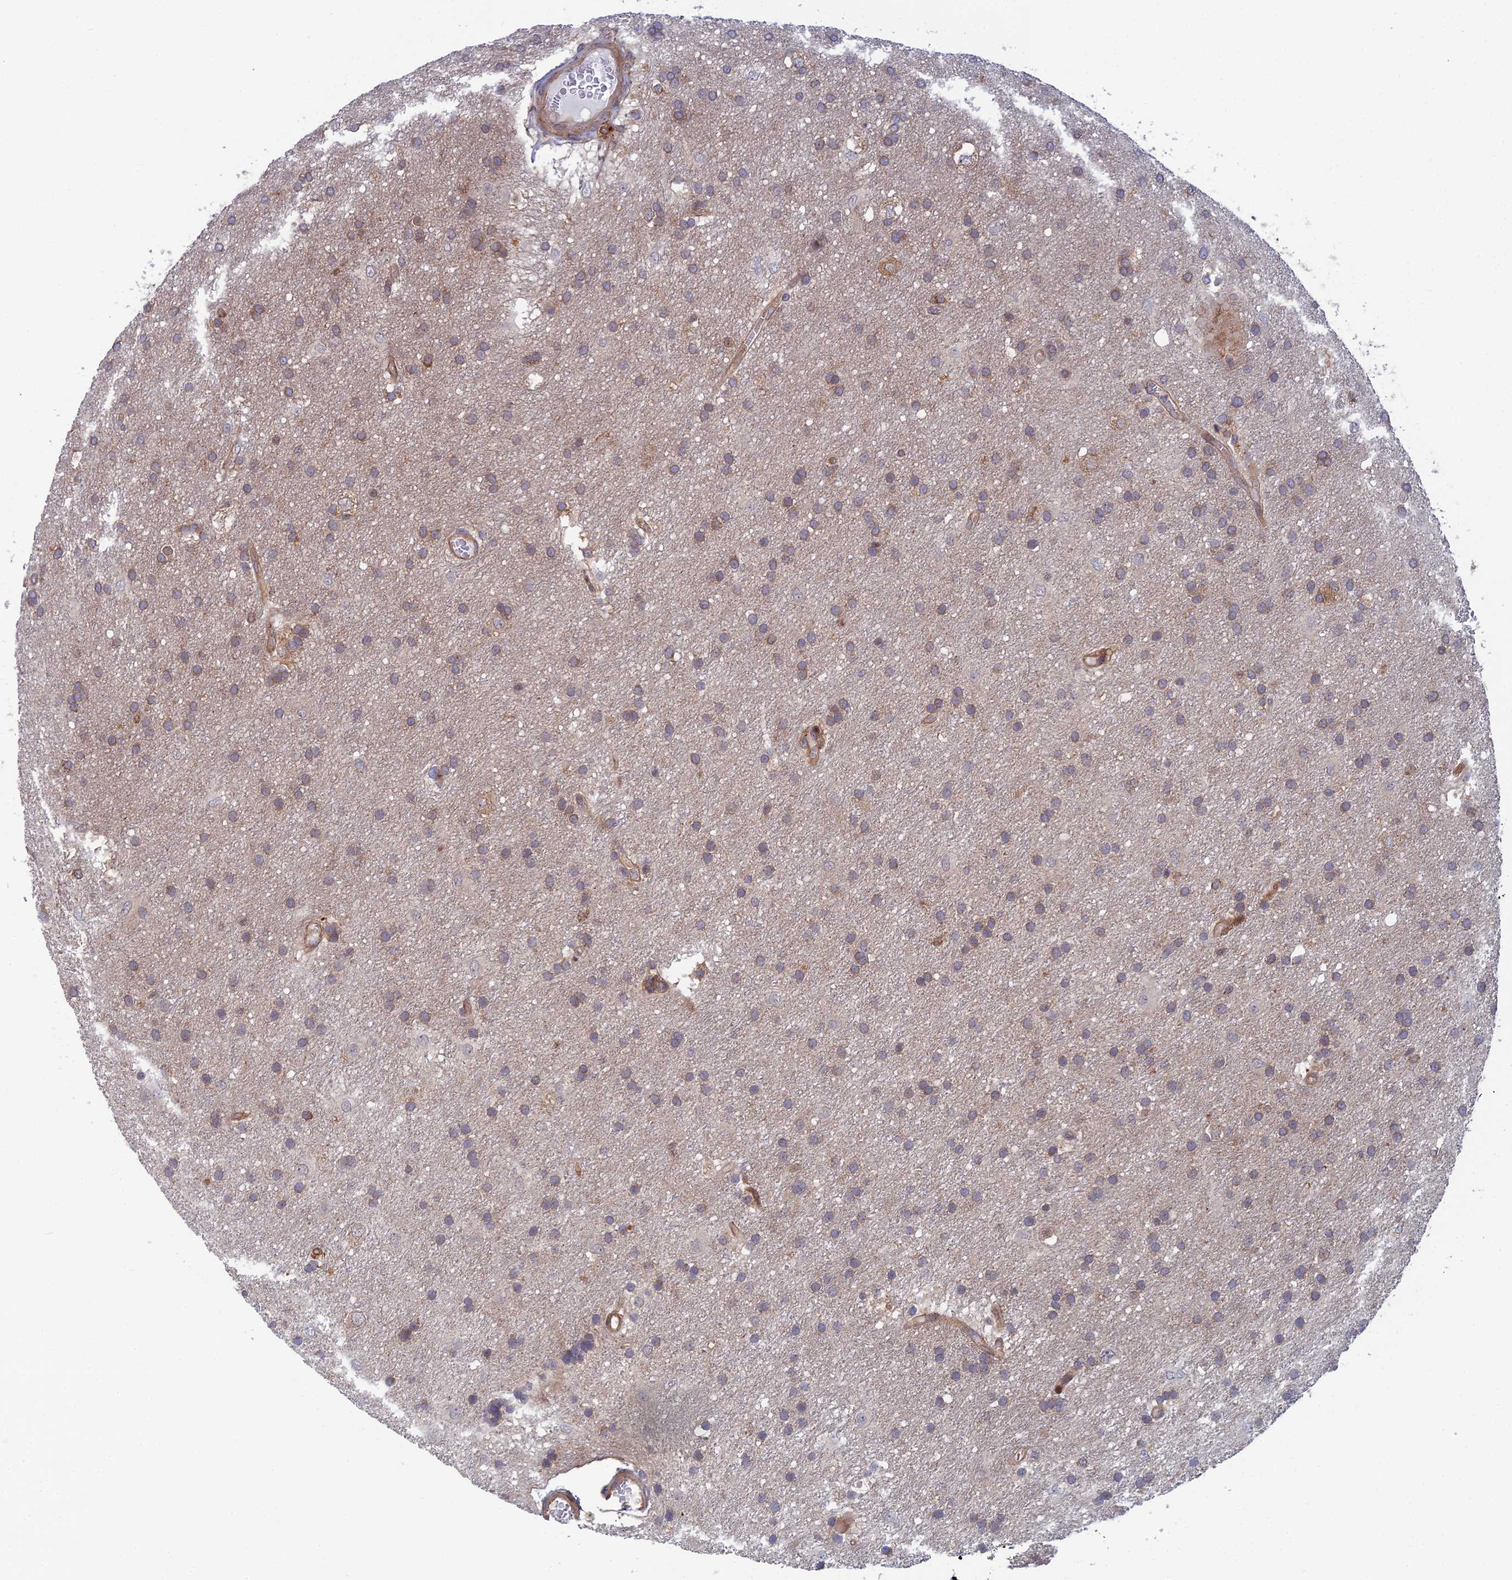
{"staining": {"intensity": "weak", "quantity": ">75%", "location": "cytoplasmic/membranous"}, "tissue": "glioma", "cell_type": "Tumor cells", "image_type": "cancer", "snomed": [{"axis": "morphology", "description": "Glioma, malignant, Low grade"}, {"axis": "topography", "description": "Brain"}], "caption": "Protein expression analysis of human malignant glioma (low-grade) reveals weak cytoplasmic/membranous expression in approximately >75% of tumor cells. The protein is stained brown, and the nuclei are stained in blue (DAB (3,3'-diaminobenzidine) IHC with brightfield microscopy, high magnification).", "gene": "ABHD1", "patient": {"sex": "male", "age": 66}}